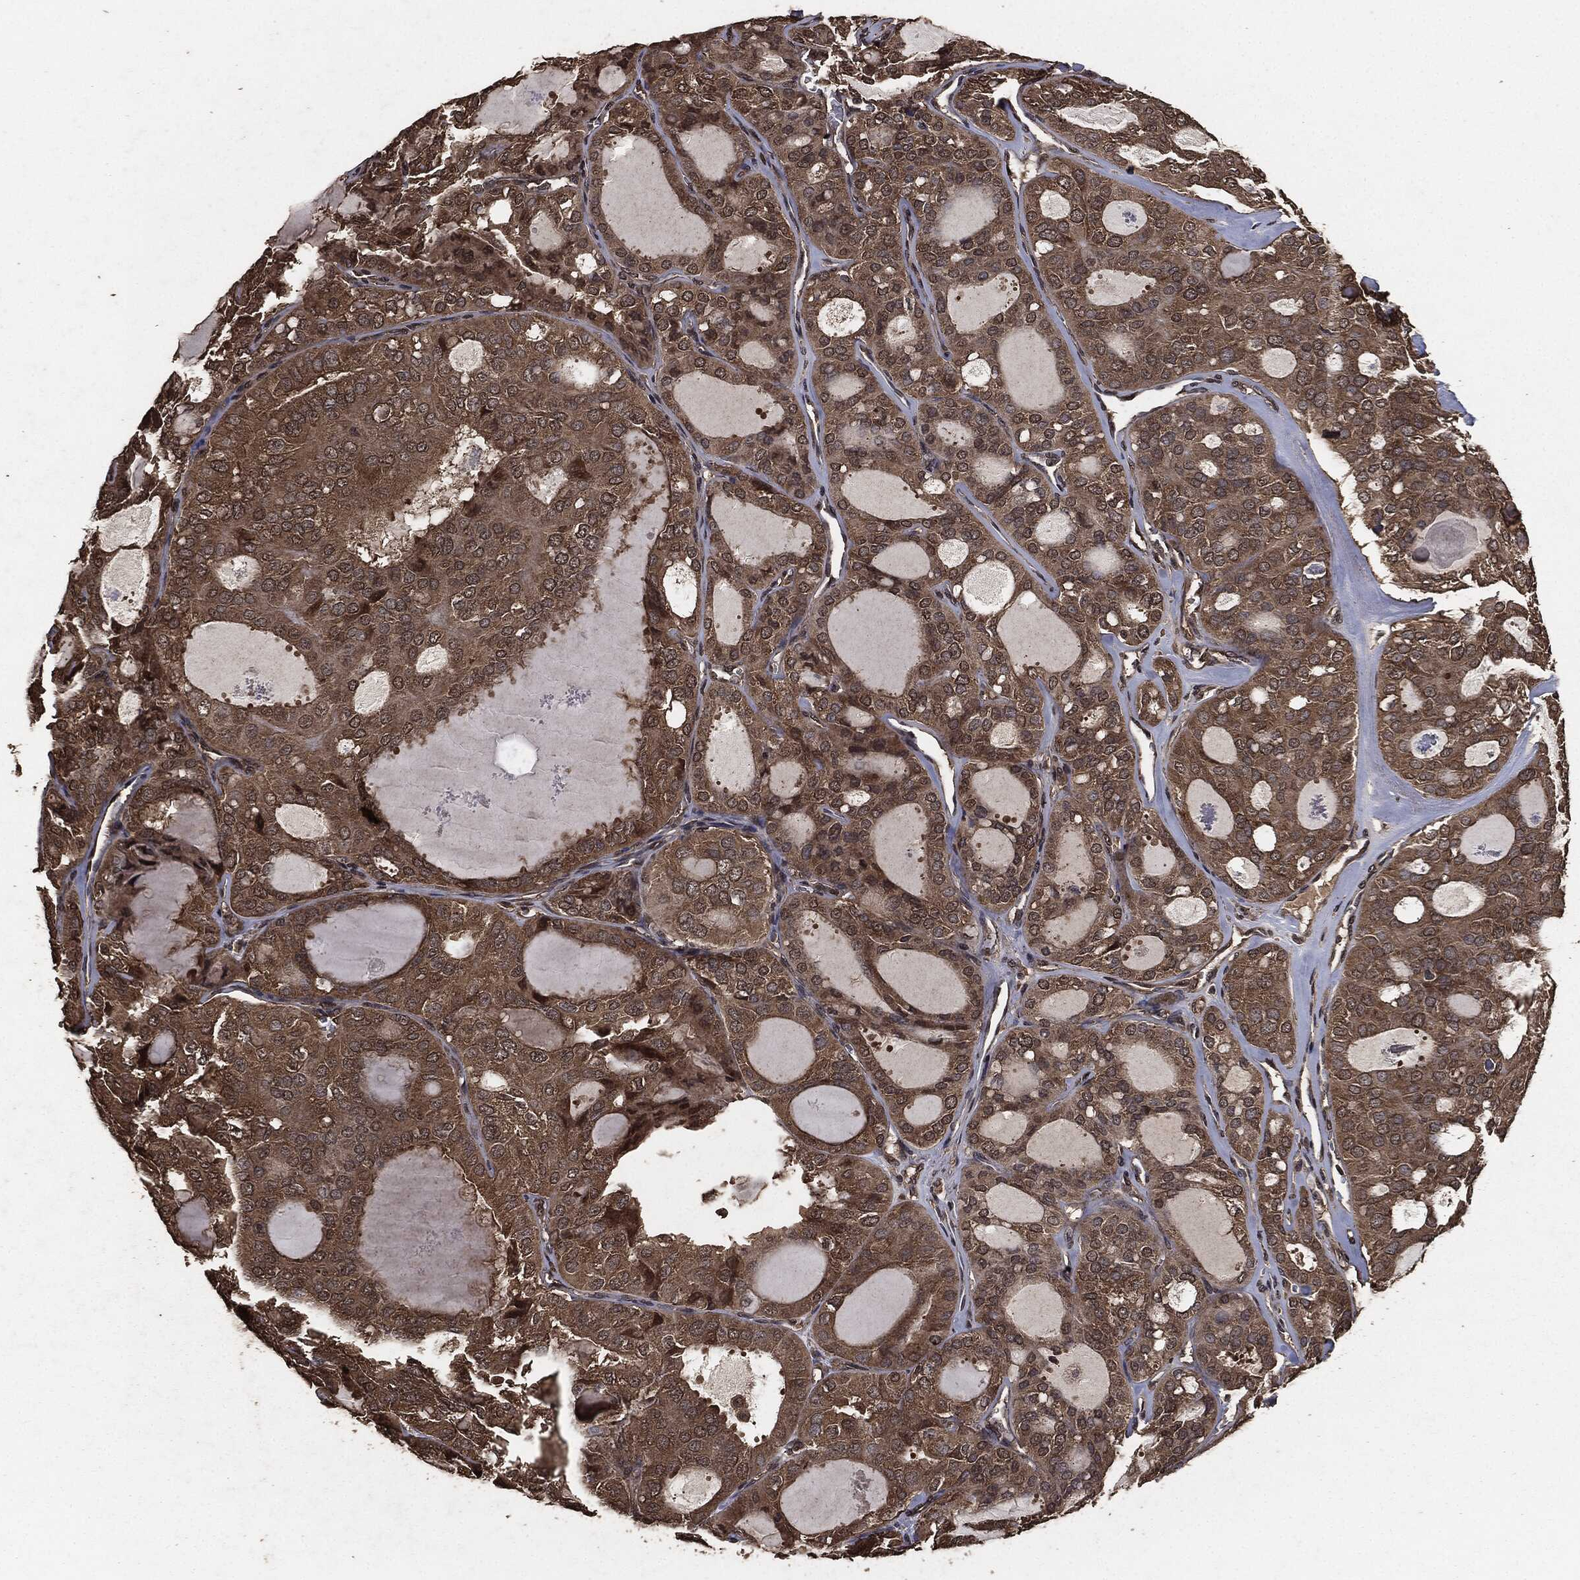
{"staining": {"intensity": "moderate", "quantity": ">75%", "location": "cytoplasmic/membranous"}, "tissue": "thyroid cancer", "cell_type": "Tumor cells", "image_type": "cancer", "snomed": [{"axis": "morphology", "description": "Follicular adenoma carcinoma, NOS"}, {"axis": "topography", "description": "Thyroid gland"}], "caption": "Thyroid follicular adenoma carcinoma stained with a brown dye demonstrates moderate cytoplasmic/membranous positive staining in approximately >75% of tumor cells.", "gene": "AKT1S1", "patient": {"sex": "male", "age": 75}}